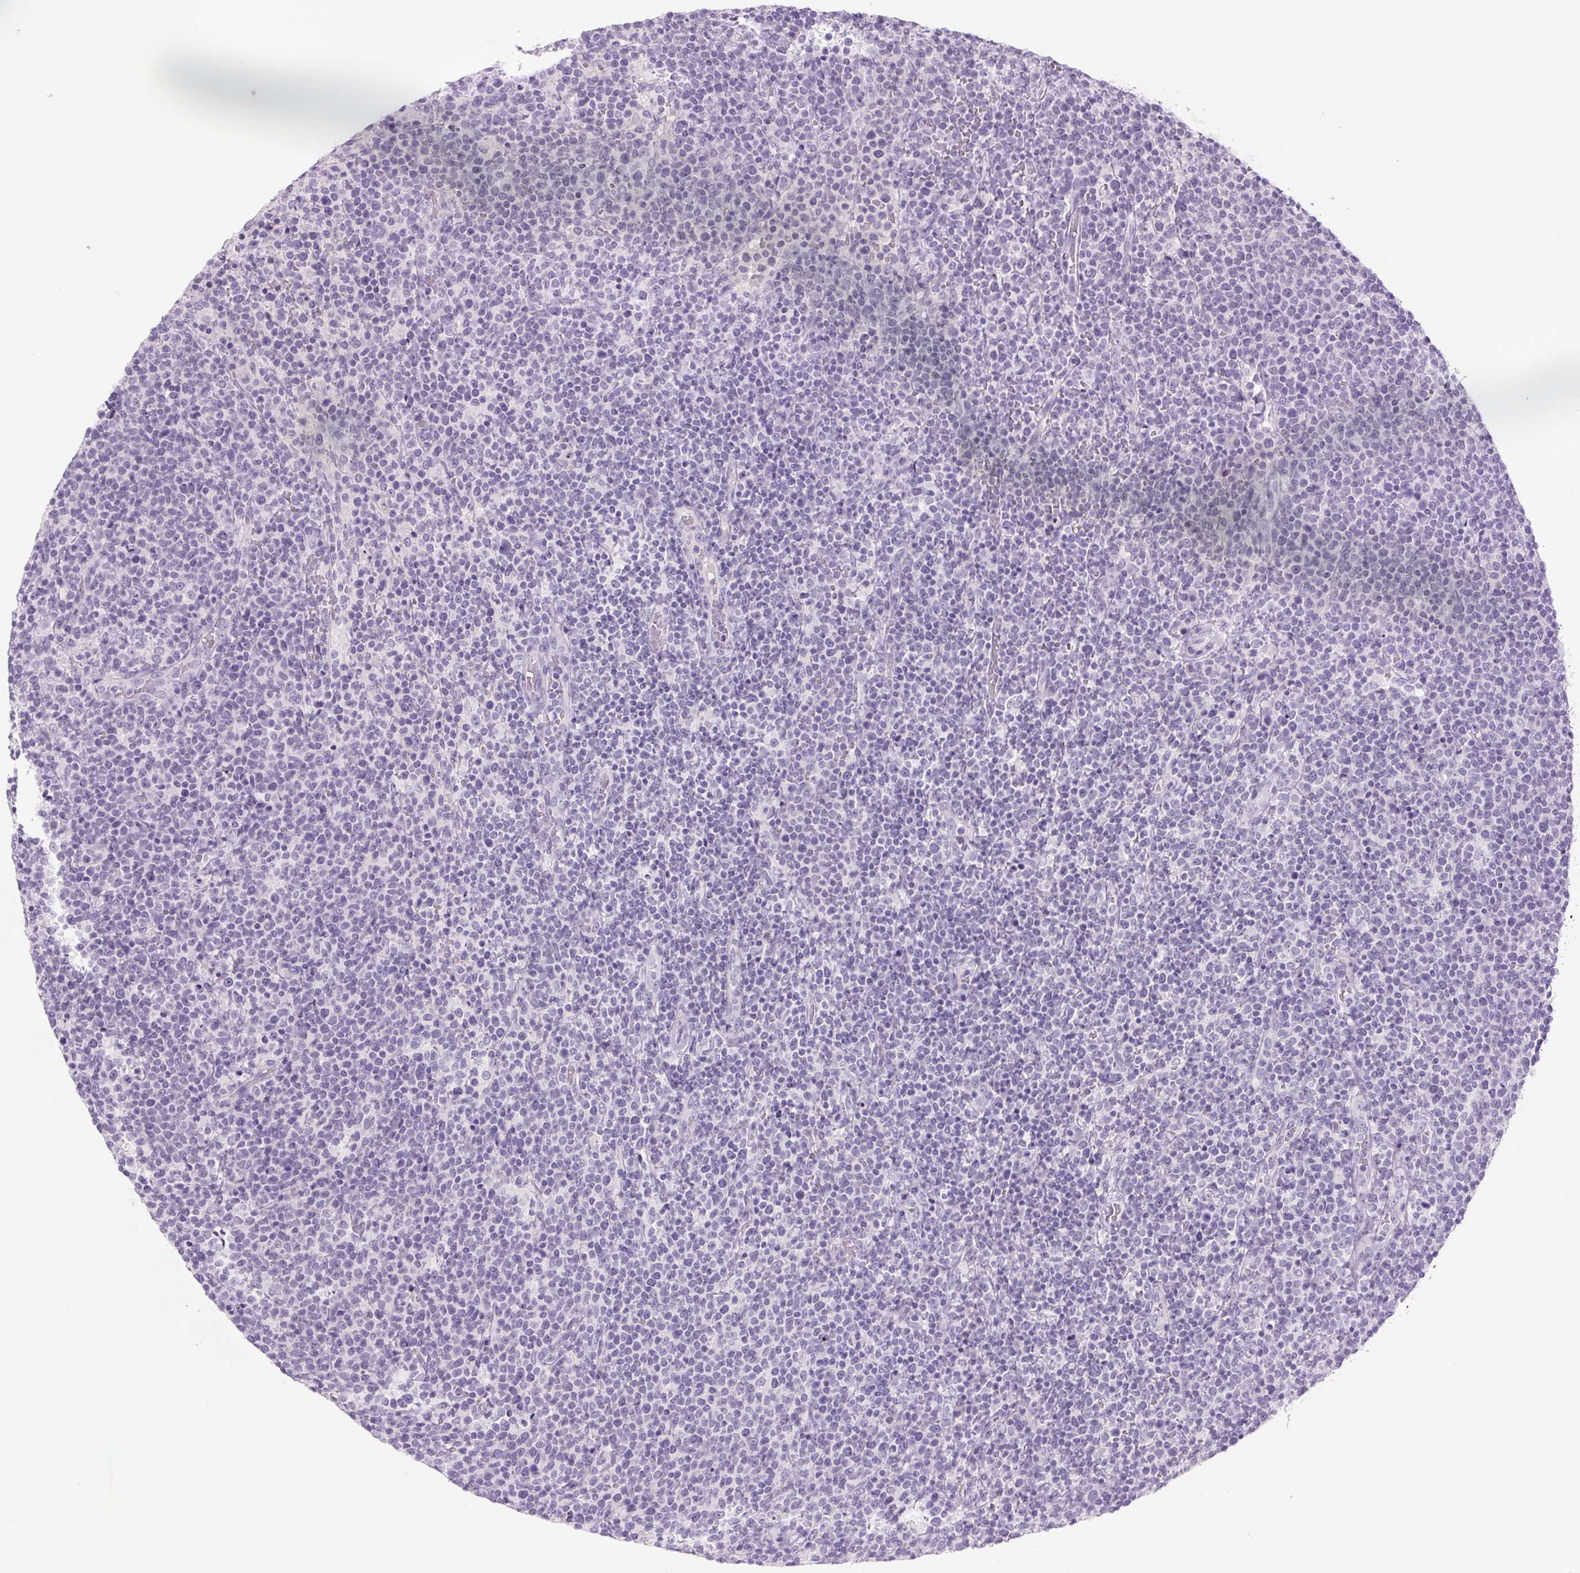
{"staining": {"intensity": "negative", "quantity": "none", "location": "none"}, "tissue": "lymphoma", "cell_type": "Tumor cells", "image_type": "cancer", "snomed": [{"axis": "morphology", "description": "Malignant lymphoma, non-Hodgkin's type, High grade"}, {"axis": "topography", "description": "Lymph node"}], "caption": "DAB (3,3'-diaminobenzidine) immunohistochemical staining of high-grade malignant lymphoma, non-Hodgkin's type reveals no significant positivity in tumor cells.", "gene": "COL9A2", "patient": {"sex": "male", "age": 61}}